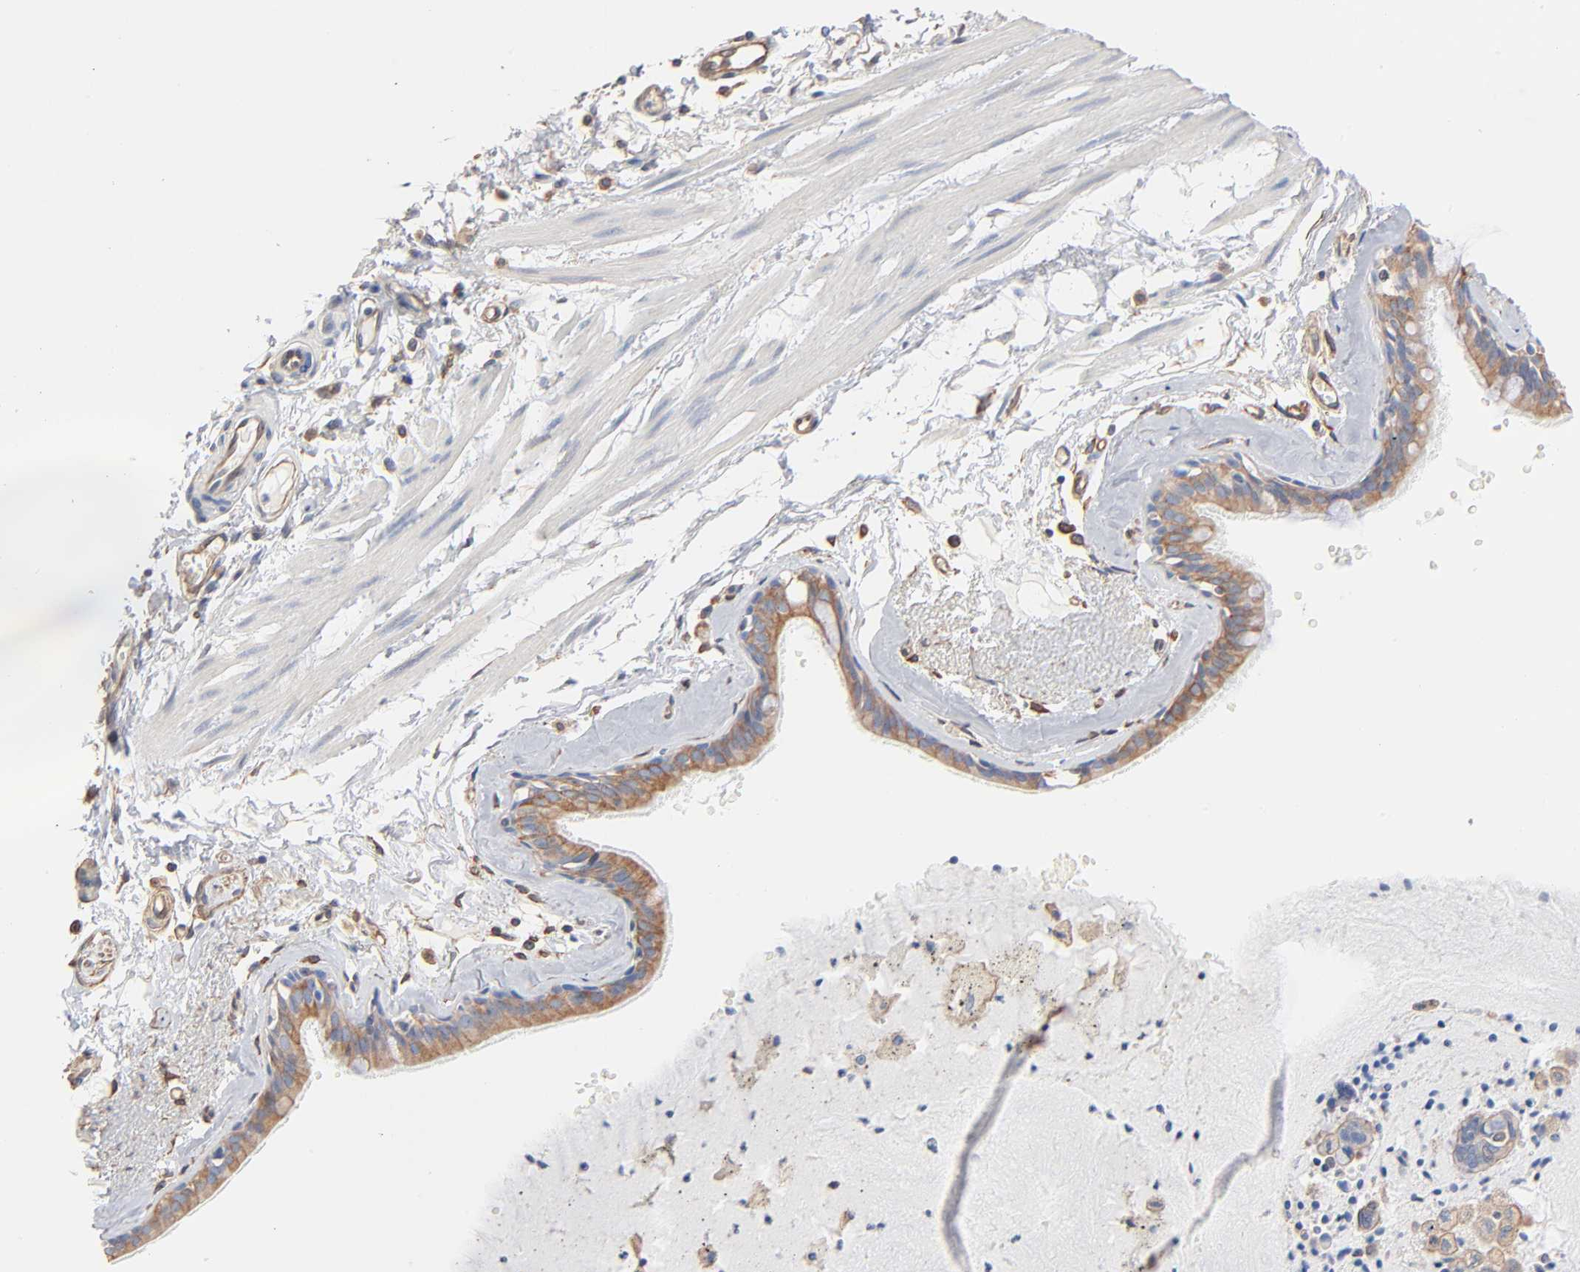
{"staining": {"intensity": "weak", "quantity": ">75%", "location": "cytoplasmic/membranous"}, "tissue": "bronchus", "cell_type": "Respiratory epithelial cells", "image_type": "normal", "snomed": [{"axis": "morphology", "description": "Normal tissue, NOS"}, {"axis": "topography", "description": "Bronchus"}, {"axis": "topography", "description": "Lung"}], "caption": "A high-resolution photomicrograph shows immunohistochemistry (IHC) staining of benign bronchus, which shows weak cytoplasmic/membranous staining in about >75% of respiratory epithelial cells.", "gene": "ABCD4", "patient": {"sex": "female", "age": 56}}